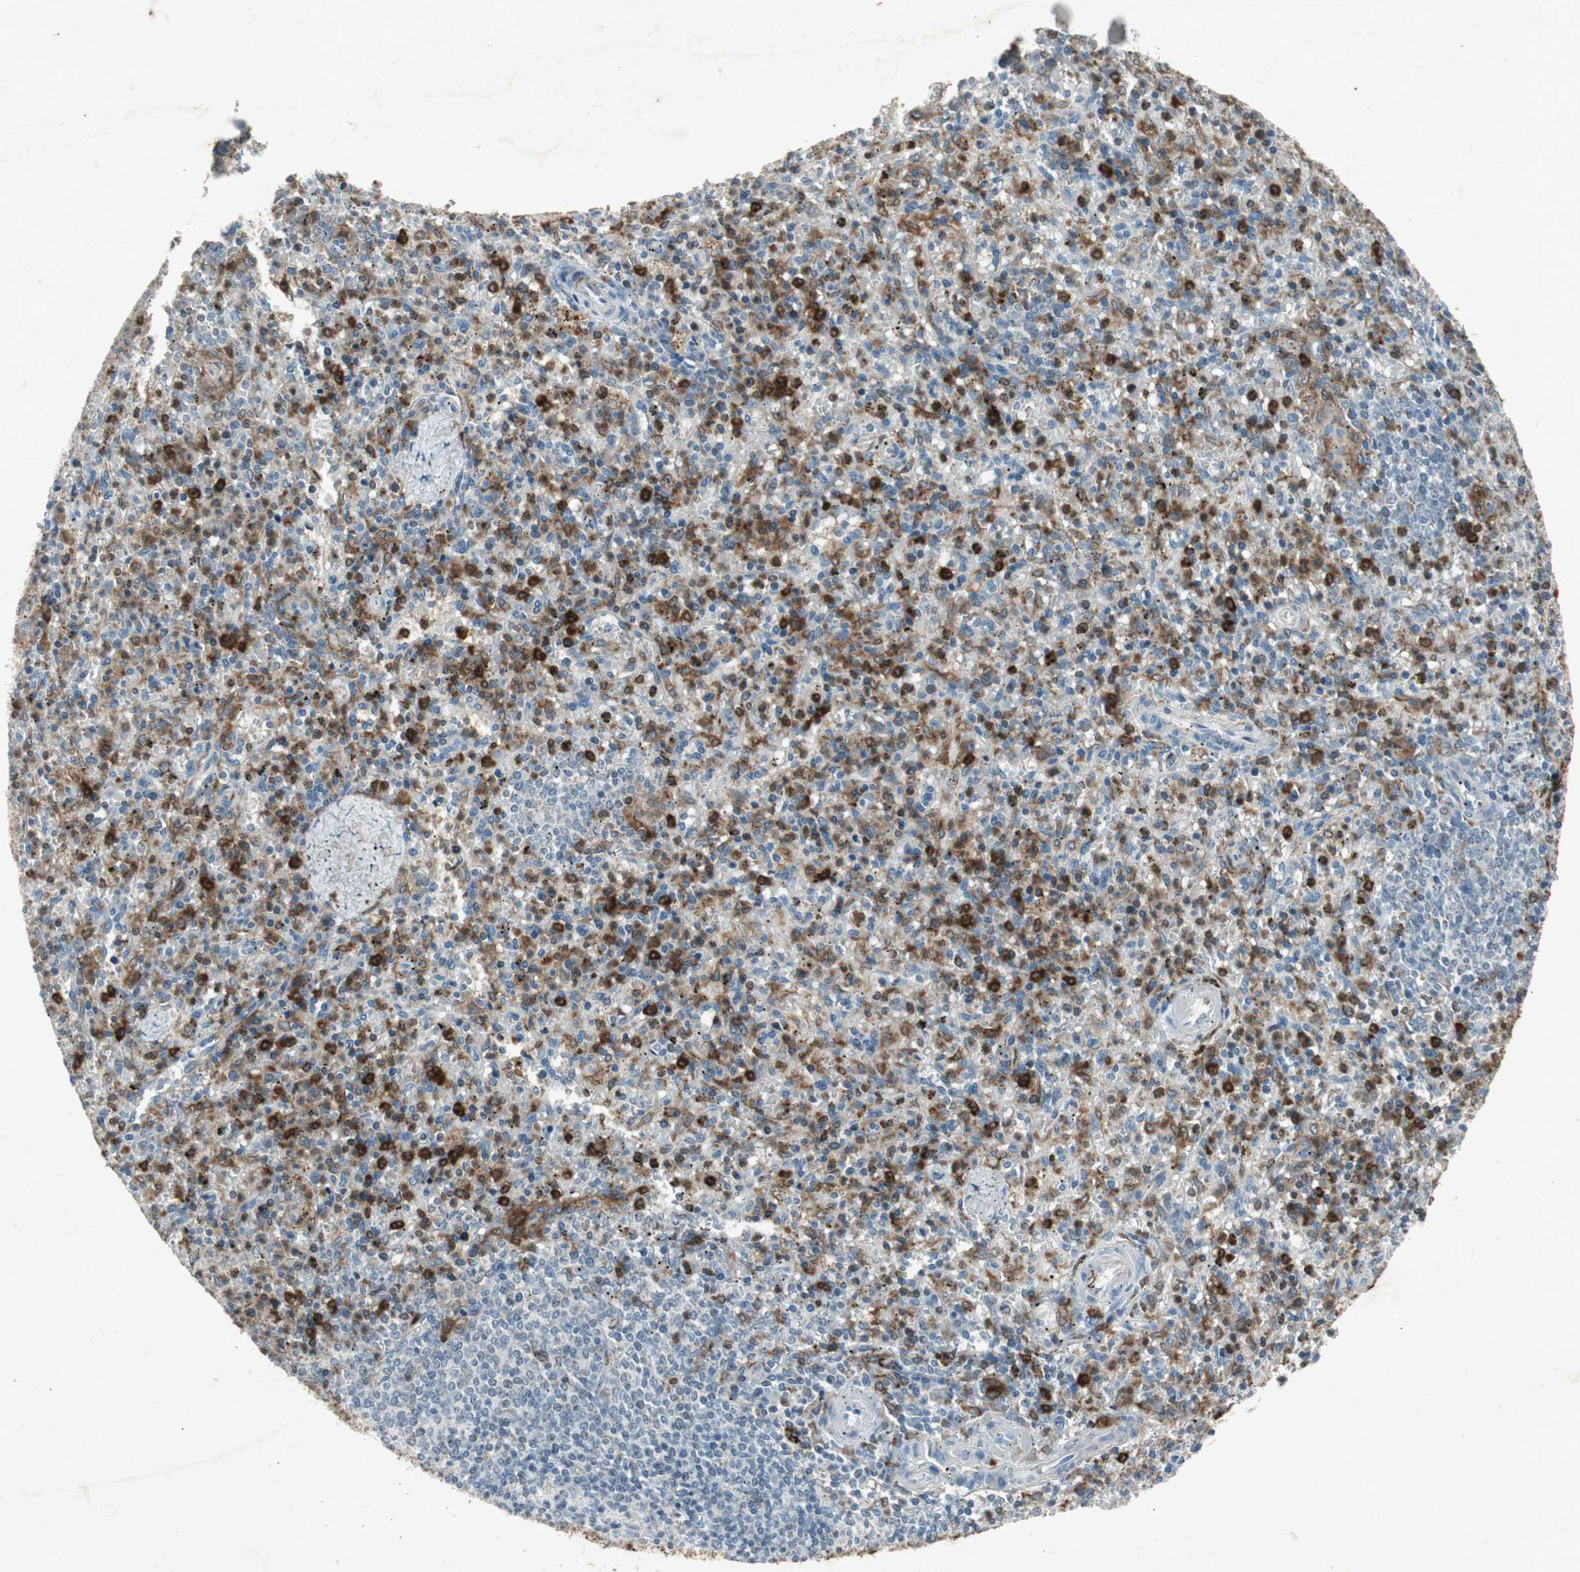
{"staining": {"intensity": "strong", "quantity": "<25%", "location": "cytoplasmic/membranous"}, "tissue": "spleen", "cell_type": "Cells in red pulp", "image_type": "normal", "snomed": [{"axis": "morphology", "description": "Normal tissue, NOS"}, {"axis": "topography", "description": "Spleen"}], "caption": "A medium amount of strong cytoplasmic/membranous positivity is identified in about <25% of cells in red pulp in benign spleen.", "gene": "TYROBP", "patient": {"sex": "male", "age": 72}}